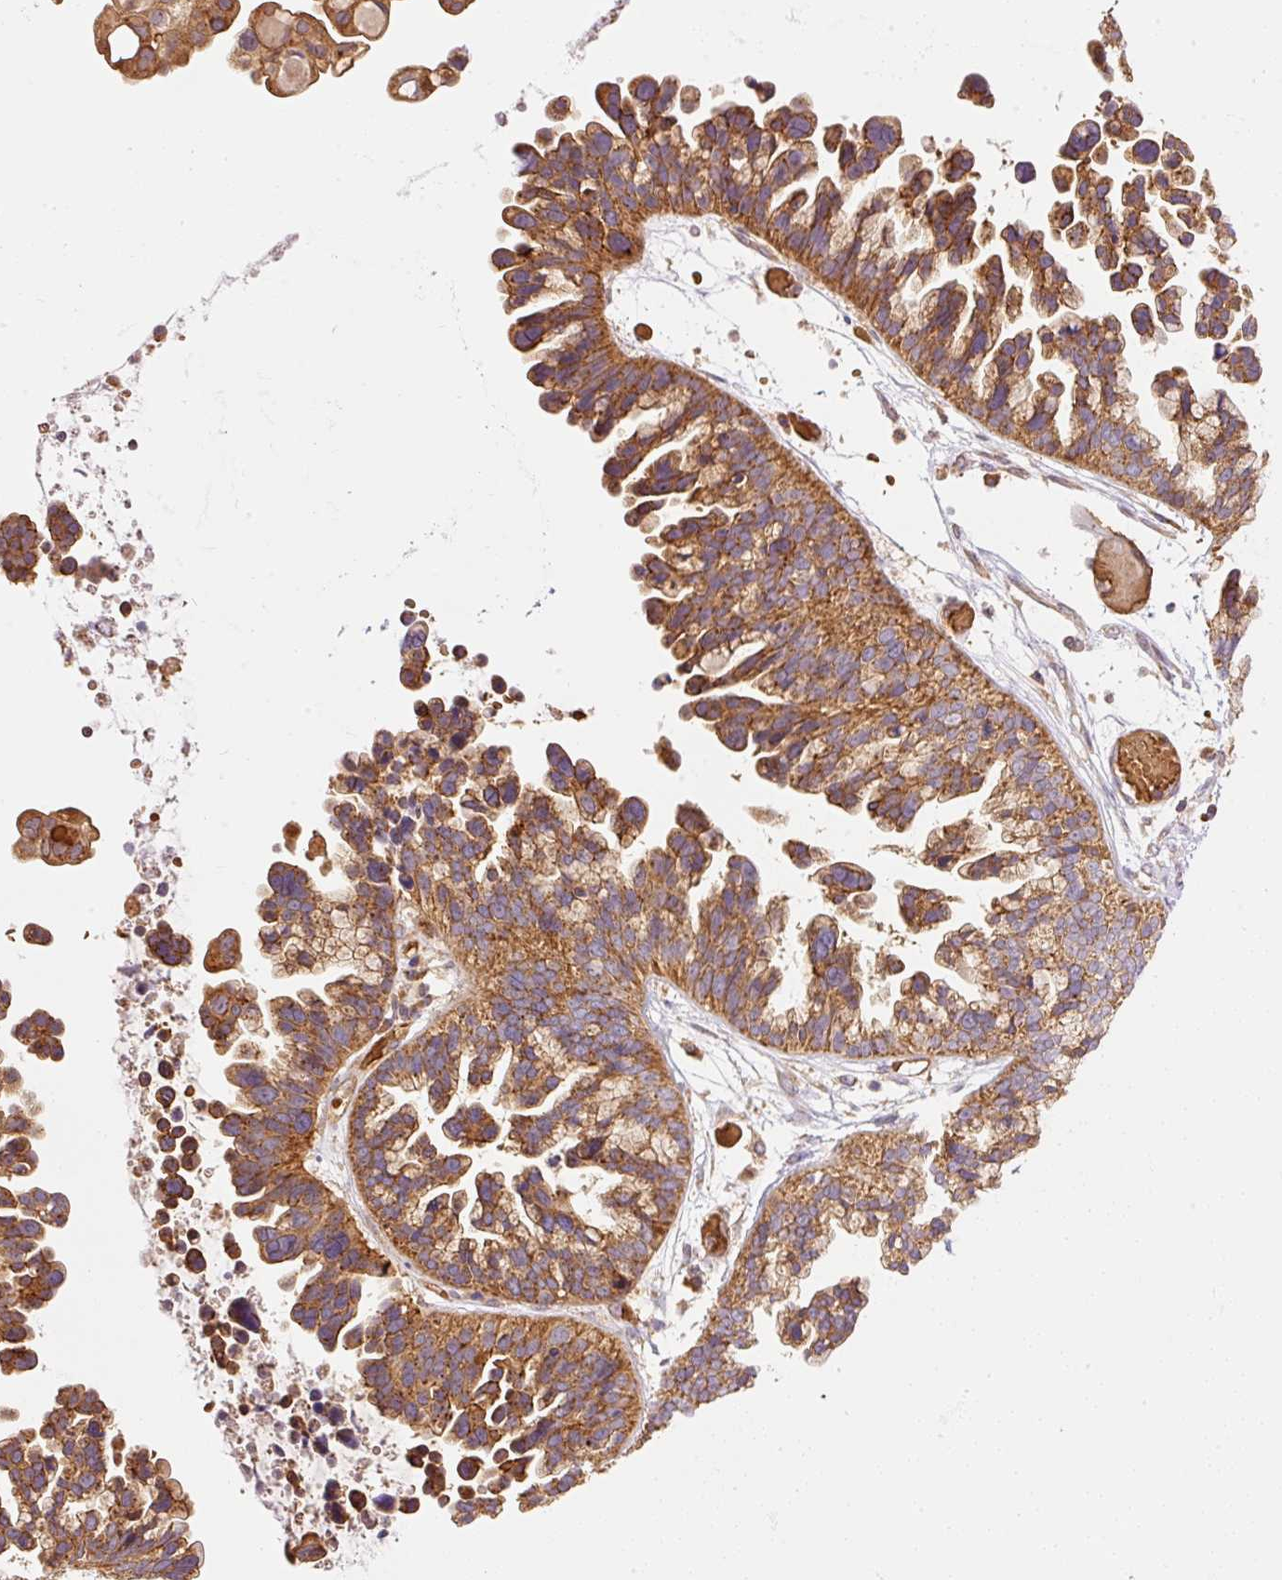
{"staining": {"intensity": "moderate", "quantity": ">75%", "location": "cytoplasmic/membranous"}, "tissue": "ovarian cancer", "cell_type": "Tumor cells", "image_type": "cancer", "snomed": [{"axis": "morphology", "description": "Cystadenocarcinoma, serous, NOS"}, {"axis": "topography", "description": "Ovary"}], "caption": "This histopathology image demonstrates immunohistochemistry (IHC) staining of ovarian cancer, with medium moderate cytoplasmic/membranous staining in approximately >75% of tumor cells.", "gene": "ADCY4", "patient": {"sex": "female", "age": 56}}